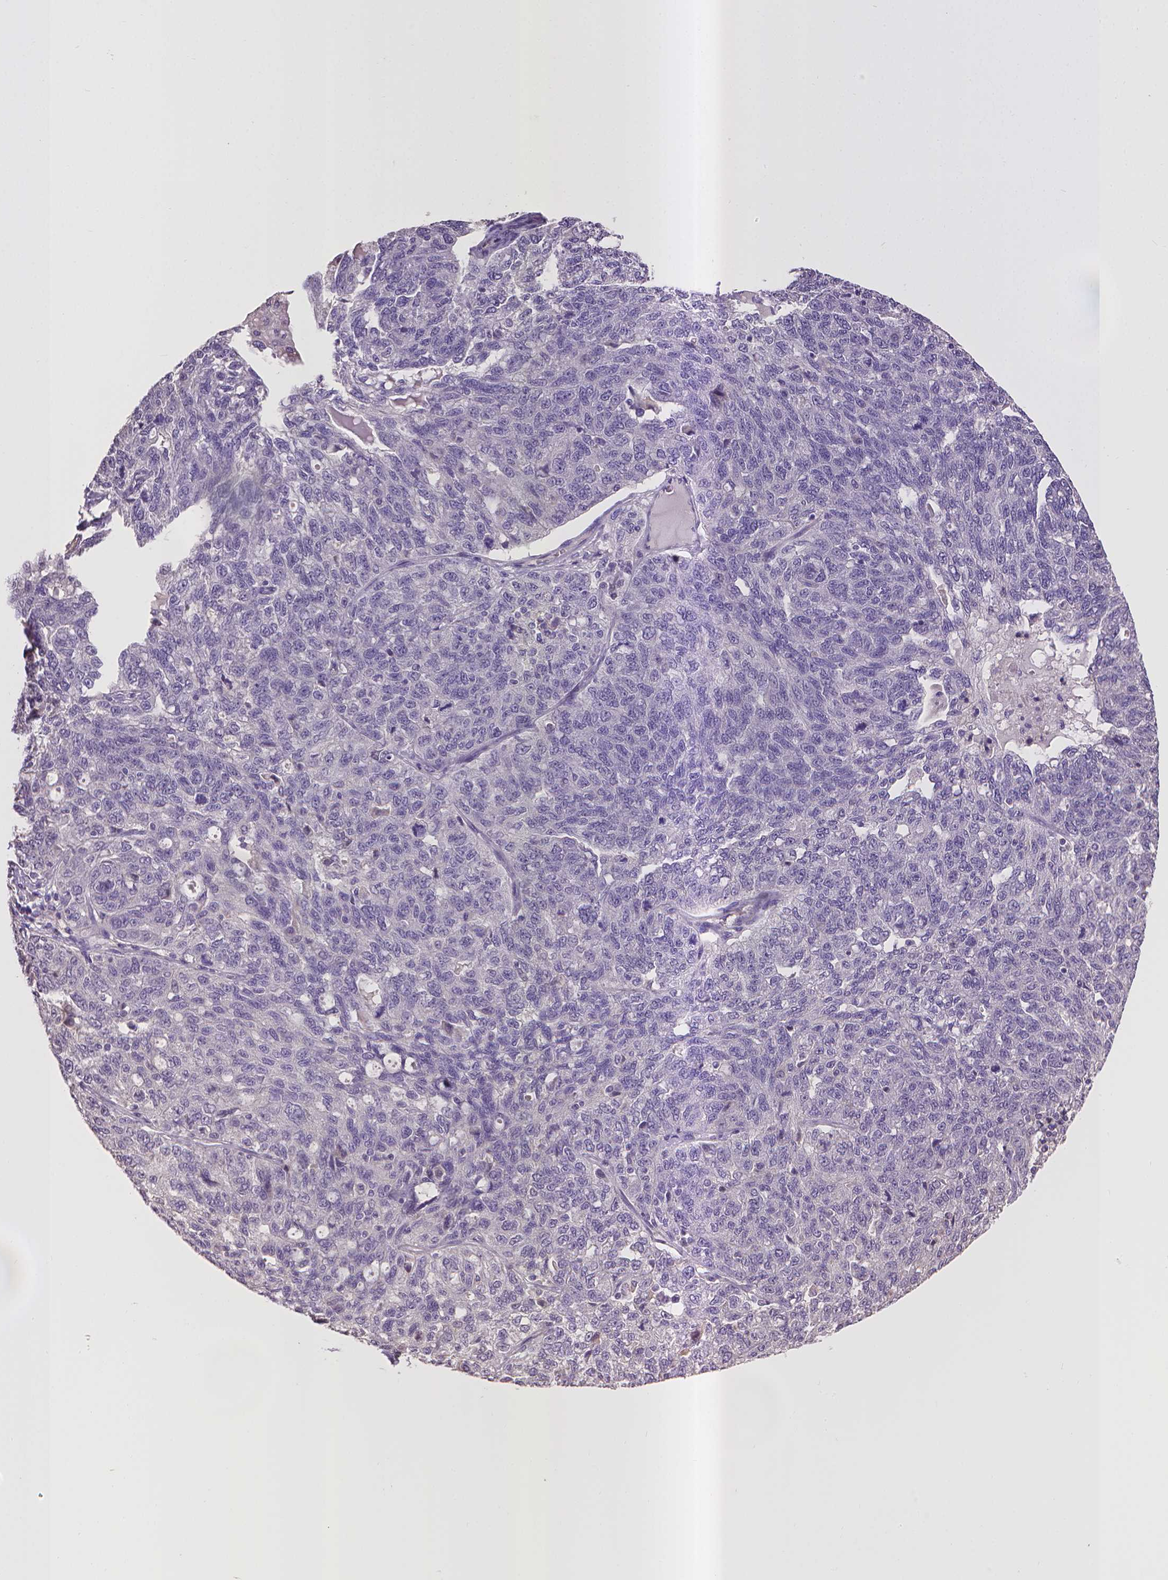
{"staining": {"intensity": "negative", "quantity": "none", "location": "none"}, "tissue": "ovarian cancer", "cell_type": "Tumor cells", "image_type": "cancer", "snomed": [{"axis": "morphology", "description": "Cystadenocarcinoma, serous, NOS"}, {"axis": "topography", "description": "Ovary"}], "caption": "Image shows no protein expression in tumor cells of ovarian serous cystadenocarcinoma tissue.", "gene": "CPM", "patient": {"sex": "female", "age": 71}}